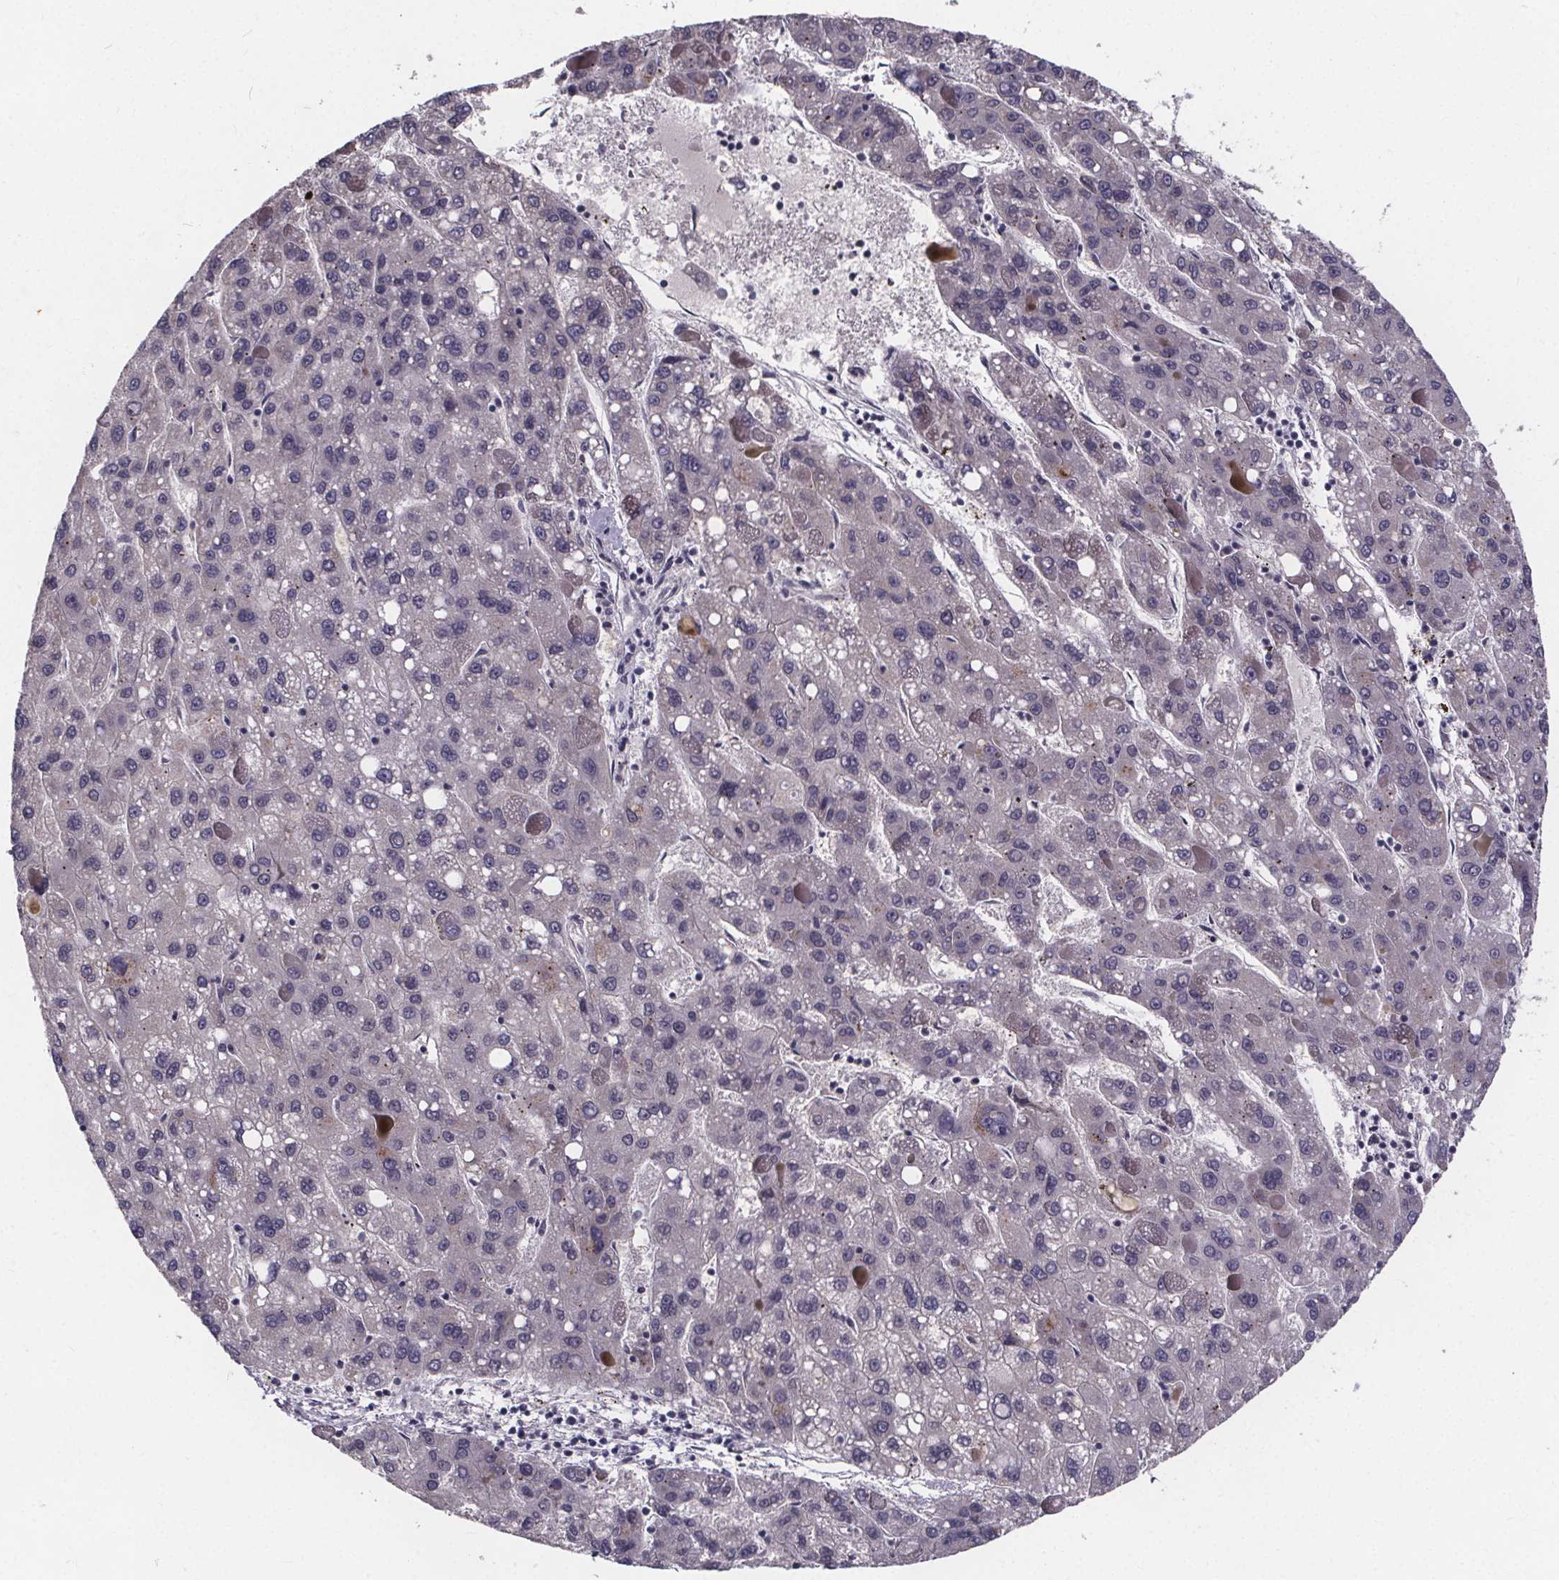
{"staining": {"intensity": "negative", "quantity": "none", "location": "none"}, "tissue": "liver cancer", "cell_type": "Tumor cells", "image_type": "cancer", "snomed": [{"axis": "morphology", "description": "Carcinoma, Hepatocellular, NOS"}, {"axis": "topography", "description": "Liver"}], "caption": "Immunohistochemistry (IHC) of liver hepatocellular carcinoma displays no positivity in tumor cells.", "gene": "FAM181B", "patient": {"sex": "female", "age": 82}}